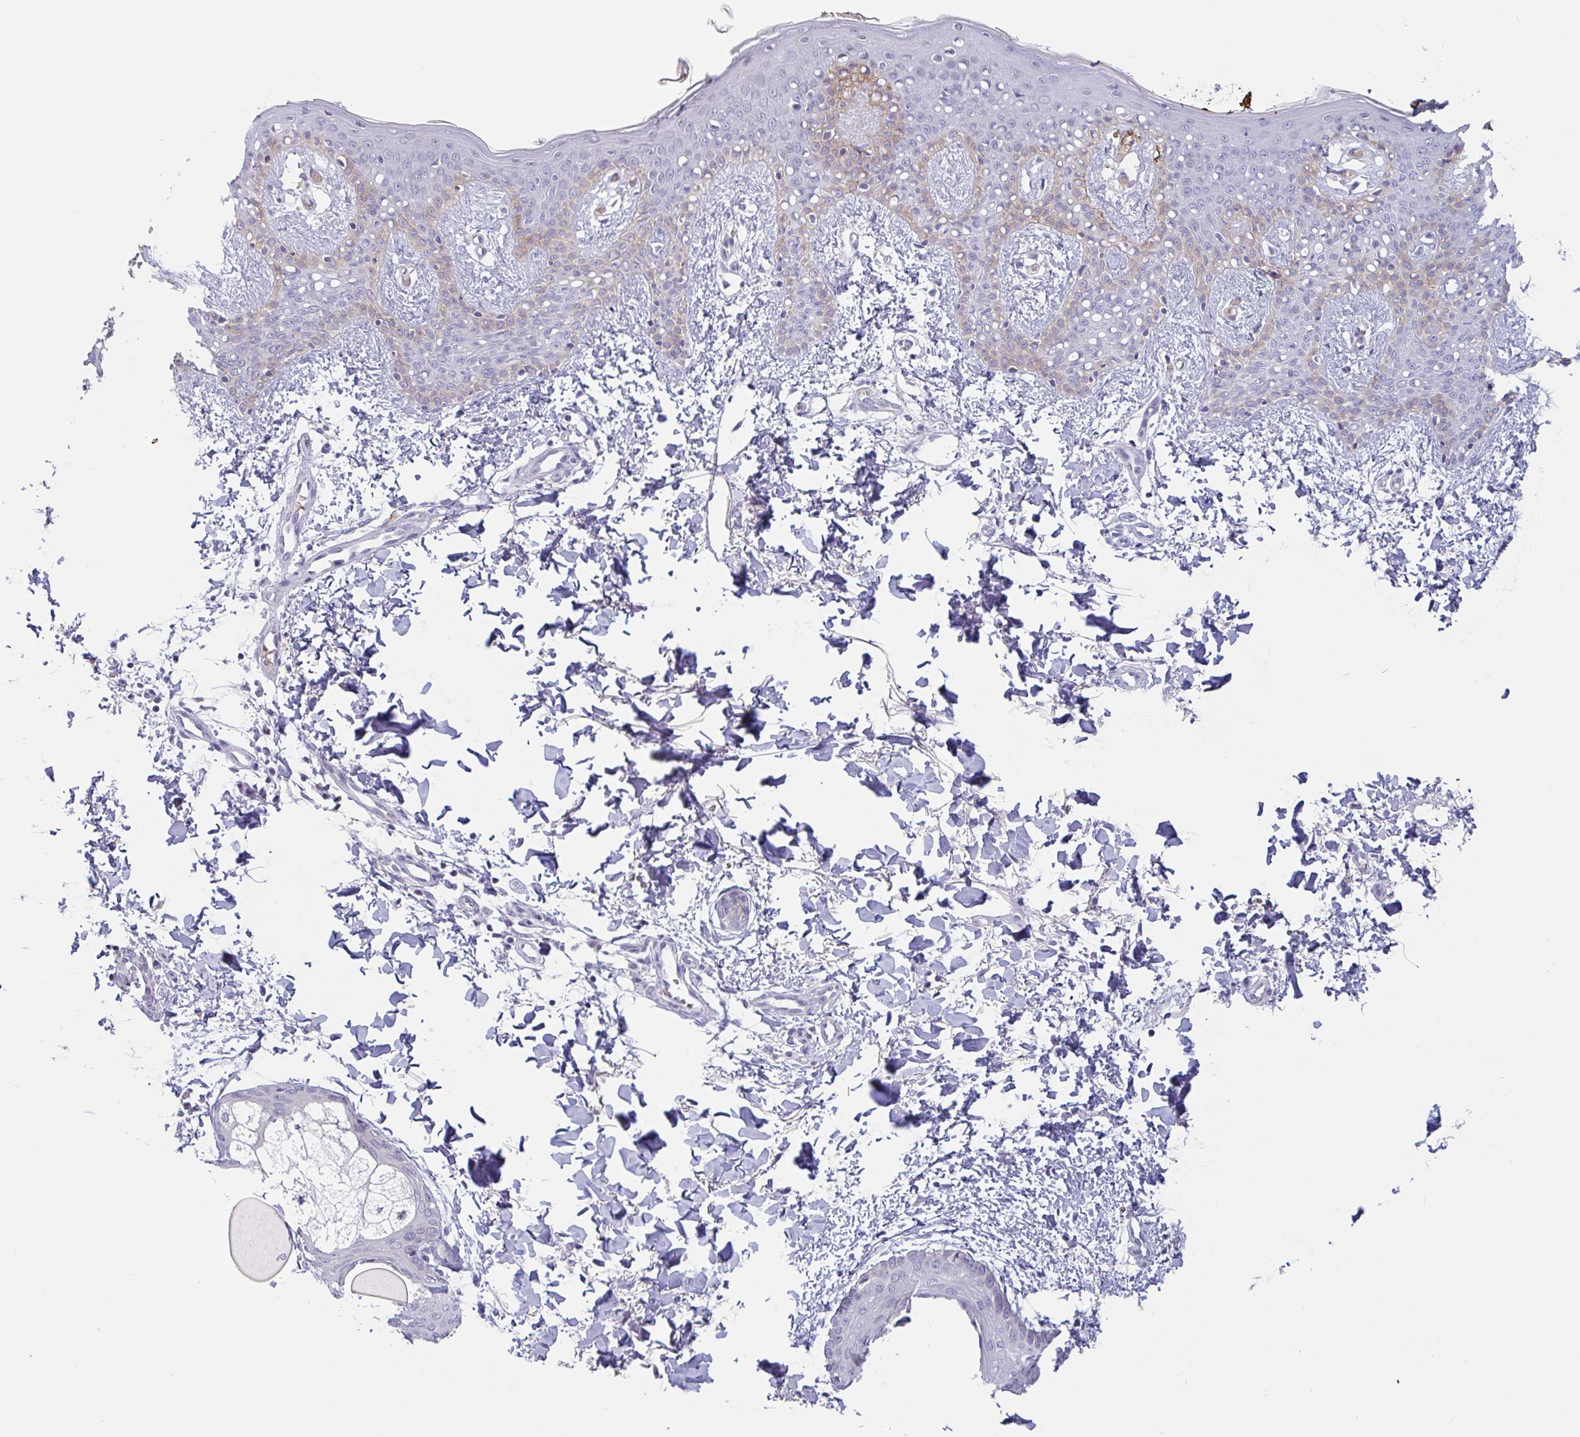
{"staining": {"intensity": "negative", "quantity": "none", "location": "none"}, "tissue": "skin", "cell_type": "Fibroblasts", "image_type": "normal", "snomed": [{"axis": "morphology", "description": "Normal tissue, NOS"}, {"axis": "topography", "description": "Skin"}], "caption": "Unremarkable skin was stained to show a protein in brown. There is no significant staining in fibroblasts. The staining was performed using DAB to visualize the protein expression in brown, while the nuclei were stained in blue with hematoxylin (Magnification: 20x).", "gene": "RHAG", "patient": {"sex": "male", "age": 16}}